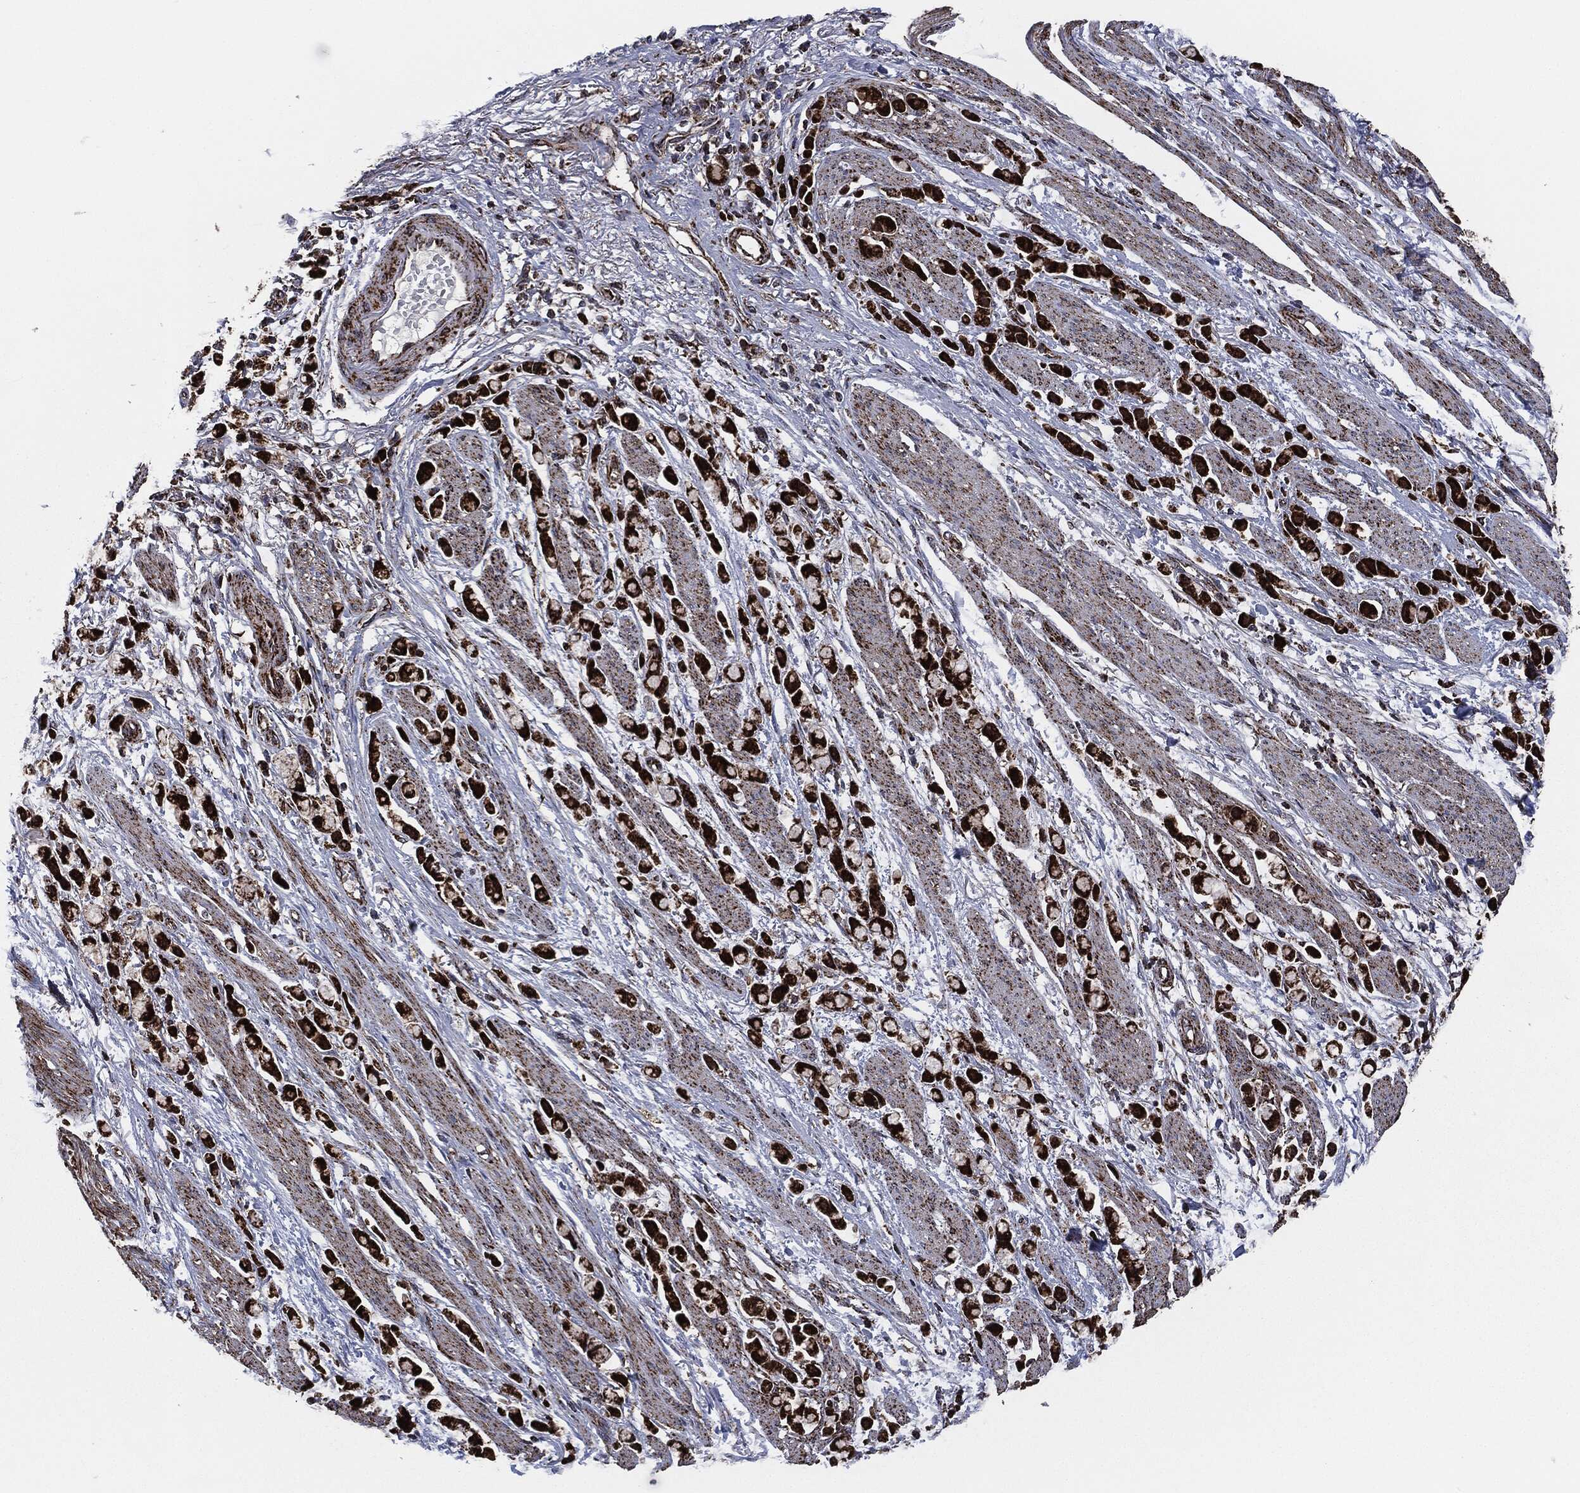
{"staining": {"intensity": "strong", "quantity": ">75%", "location": "cytoplasmic/membranous"}, "tissue": "stomach cancer", "cell_type": "Tumor cells", "image_type": "cancer", "snomed": [{"axis": "morphology", "description": "Adenocarcinoma, NOS"}, {"axis": "topography", "description": "Stomach"}], "caption": "Adenocarcinoma (stomach) was stained to show a protein in brown. There is high levels of strong cytoplasmic/membranous expression in about >75% of tumor cells.", "gene": "FH", "patient": {"sex": "female", "age": 81}}